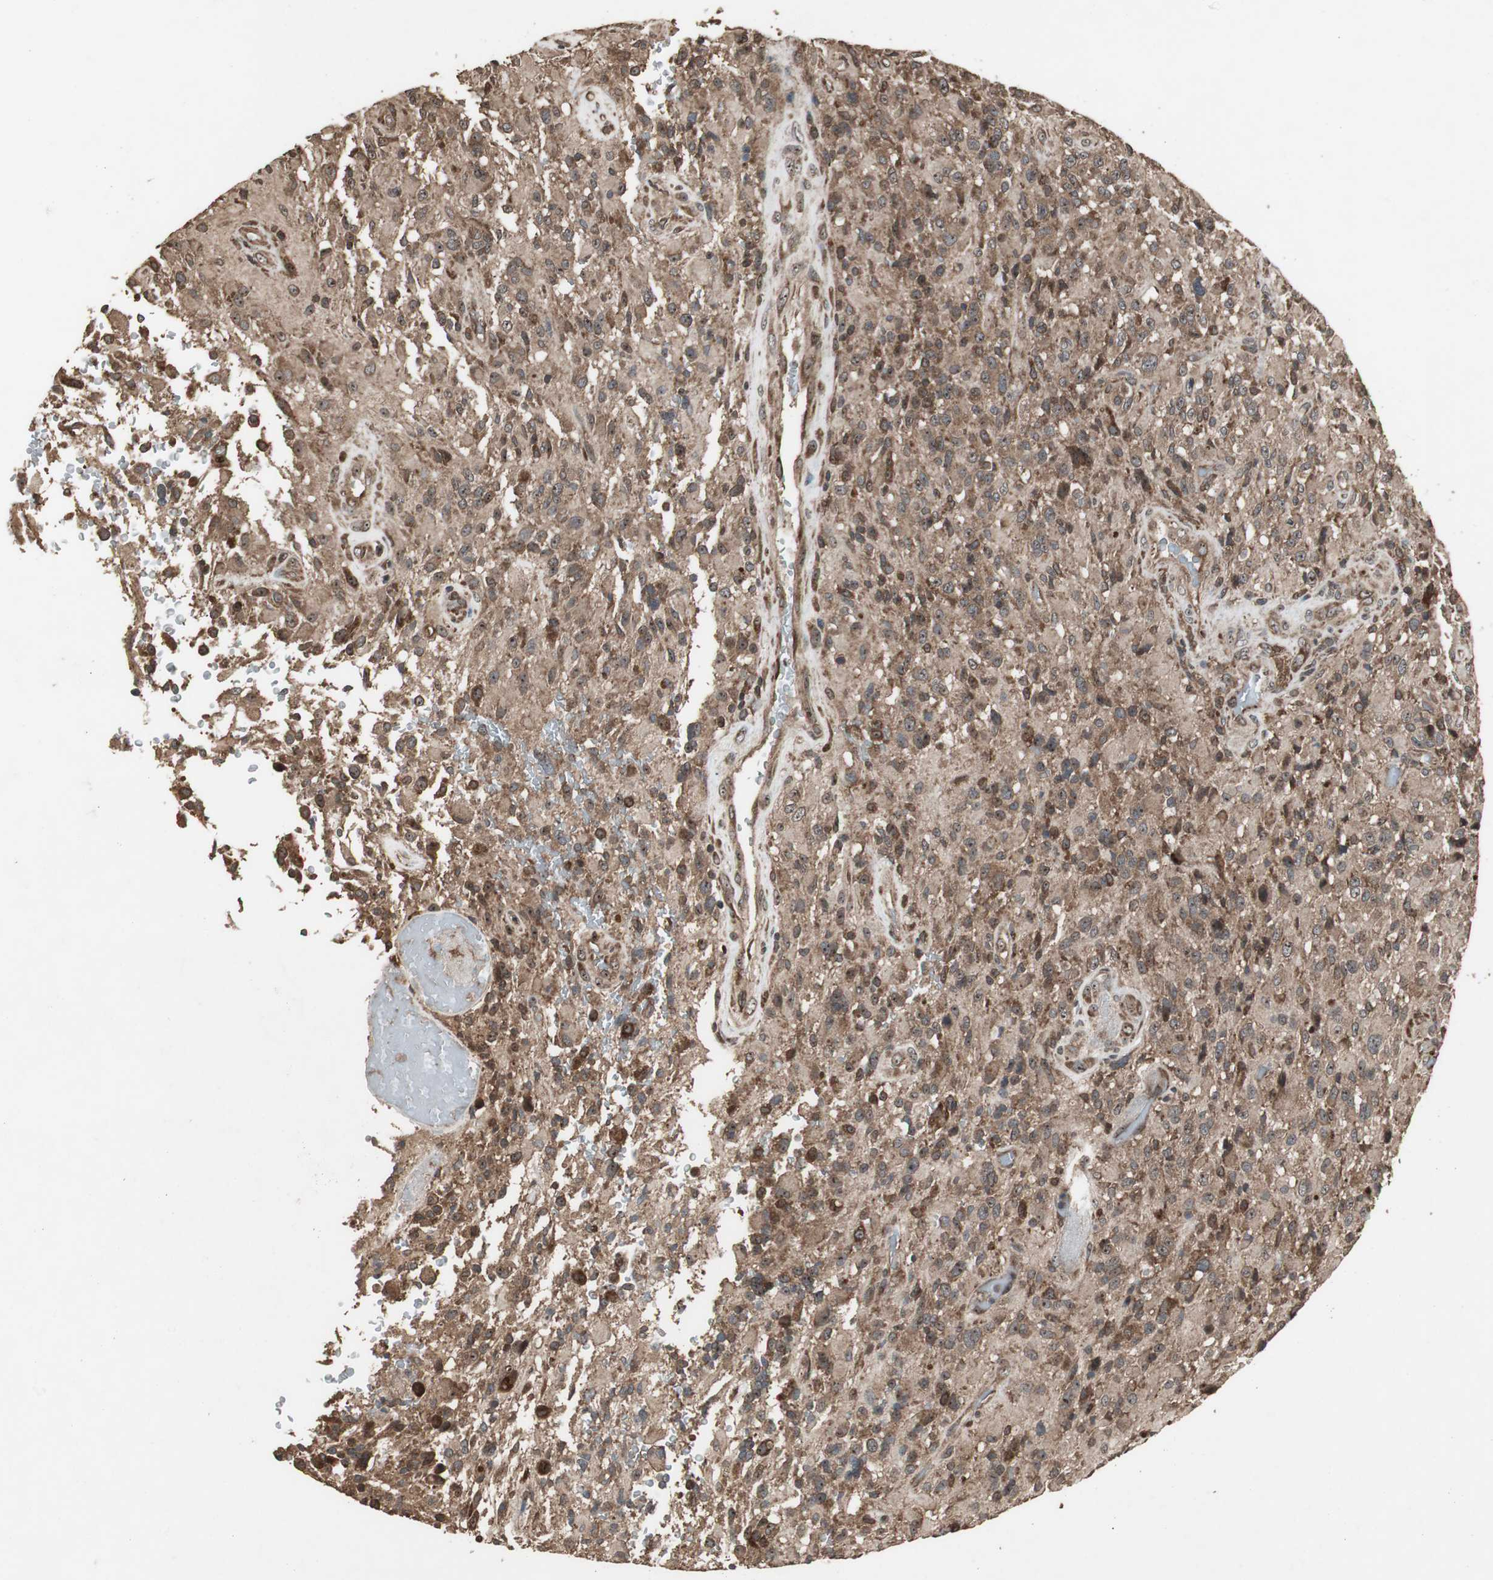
{"staining": {"intensity": "moderate", "quantity": "<25%", "location": "cytoplasmic/membranous"}, "tissue": "glioma", "cell_type": "Tumor cells", "image_type": "cancer", "snomed": [{"axis": "morphology", "description": "Glioma, malignant, High grade"}, {"axis": "topography", "description": "Brain"}], "caption": "Tumor cells demonstrate low levels of moderate cytoplasmic/membranous positivity in approximately <25% of cells in glioma. Using DAB (3,3'-diaminobenzidine) (brown) and hematoxylin (blue) stains, captured at high magnification using brightfield microscopy.", "gene": "LAMTOR5", "patient": {"sex": "male", "age": 71}}